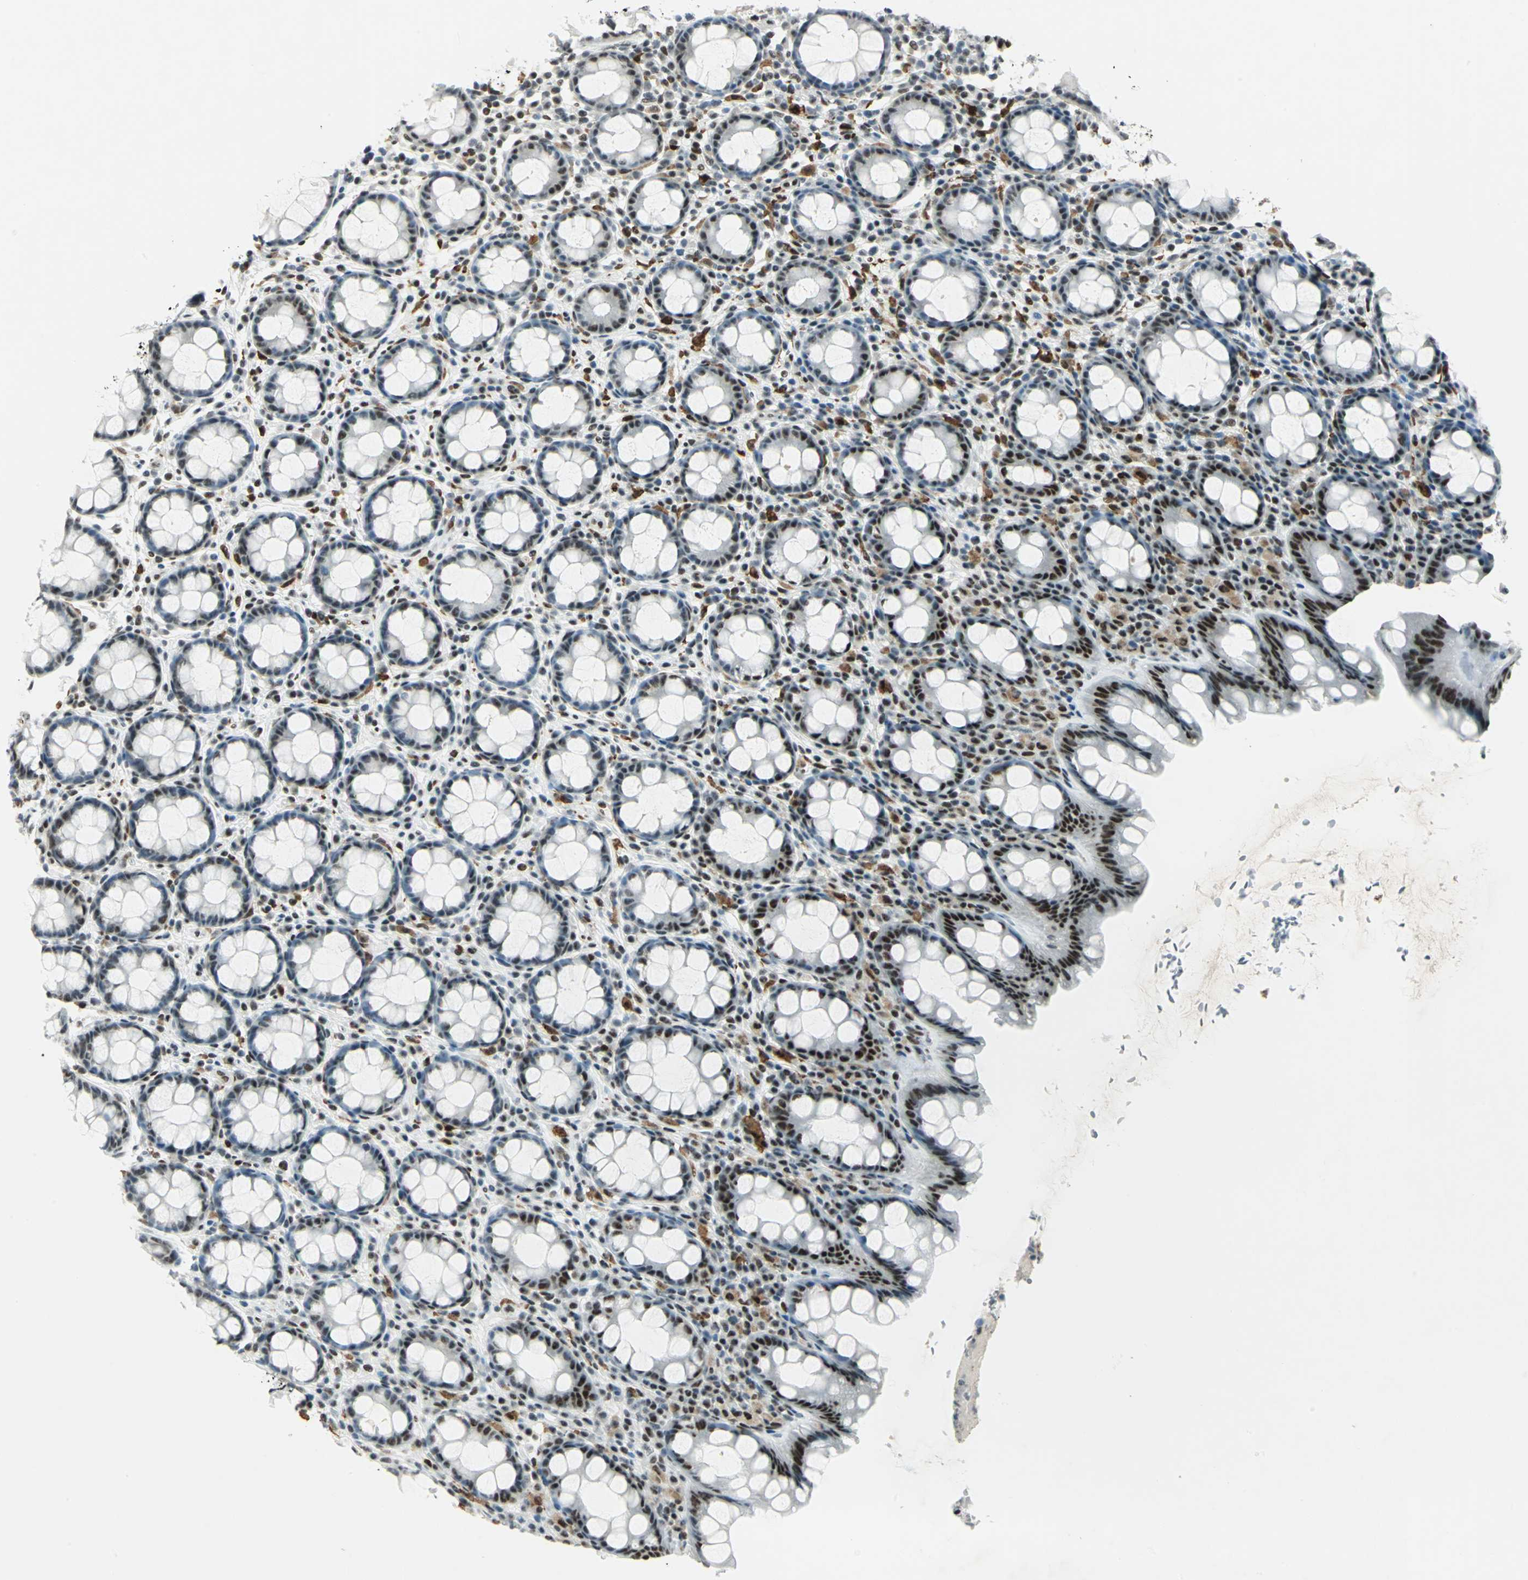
{"staining": {"intensity": "moderate", "quantity": "<25%", "location": "nuclear"}, "tissue": "rectum", "cell_type": "Glandular cells", "image_type": "normal", "snomed": [{"axis": "morphology", "description": "Normal tissue, NOS"}, {"axis": "topography", "description": "Rectum"}], "caption": "Human rectum stained with a protein marker exhibits moderate staining in glandular cells.", "gene": "MTMR10", "patient": {"sex": "male", "age": 92}}